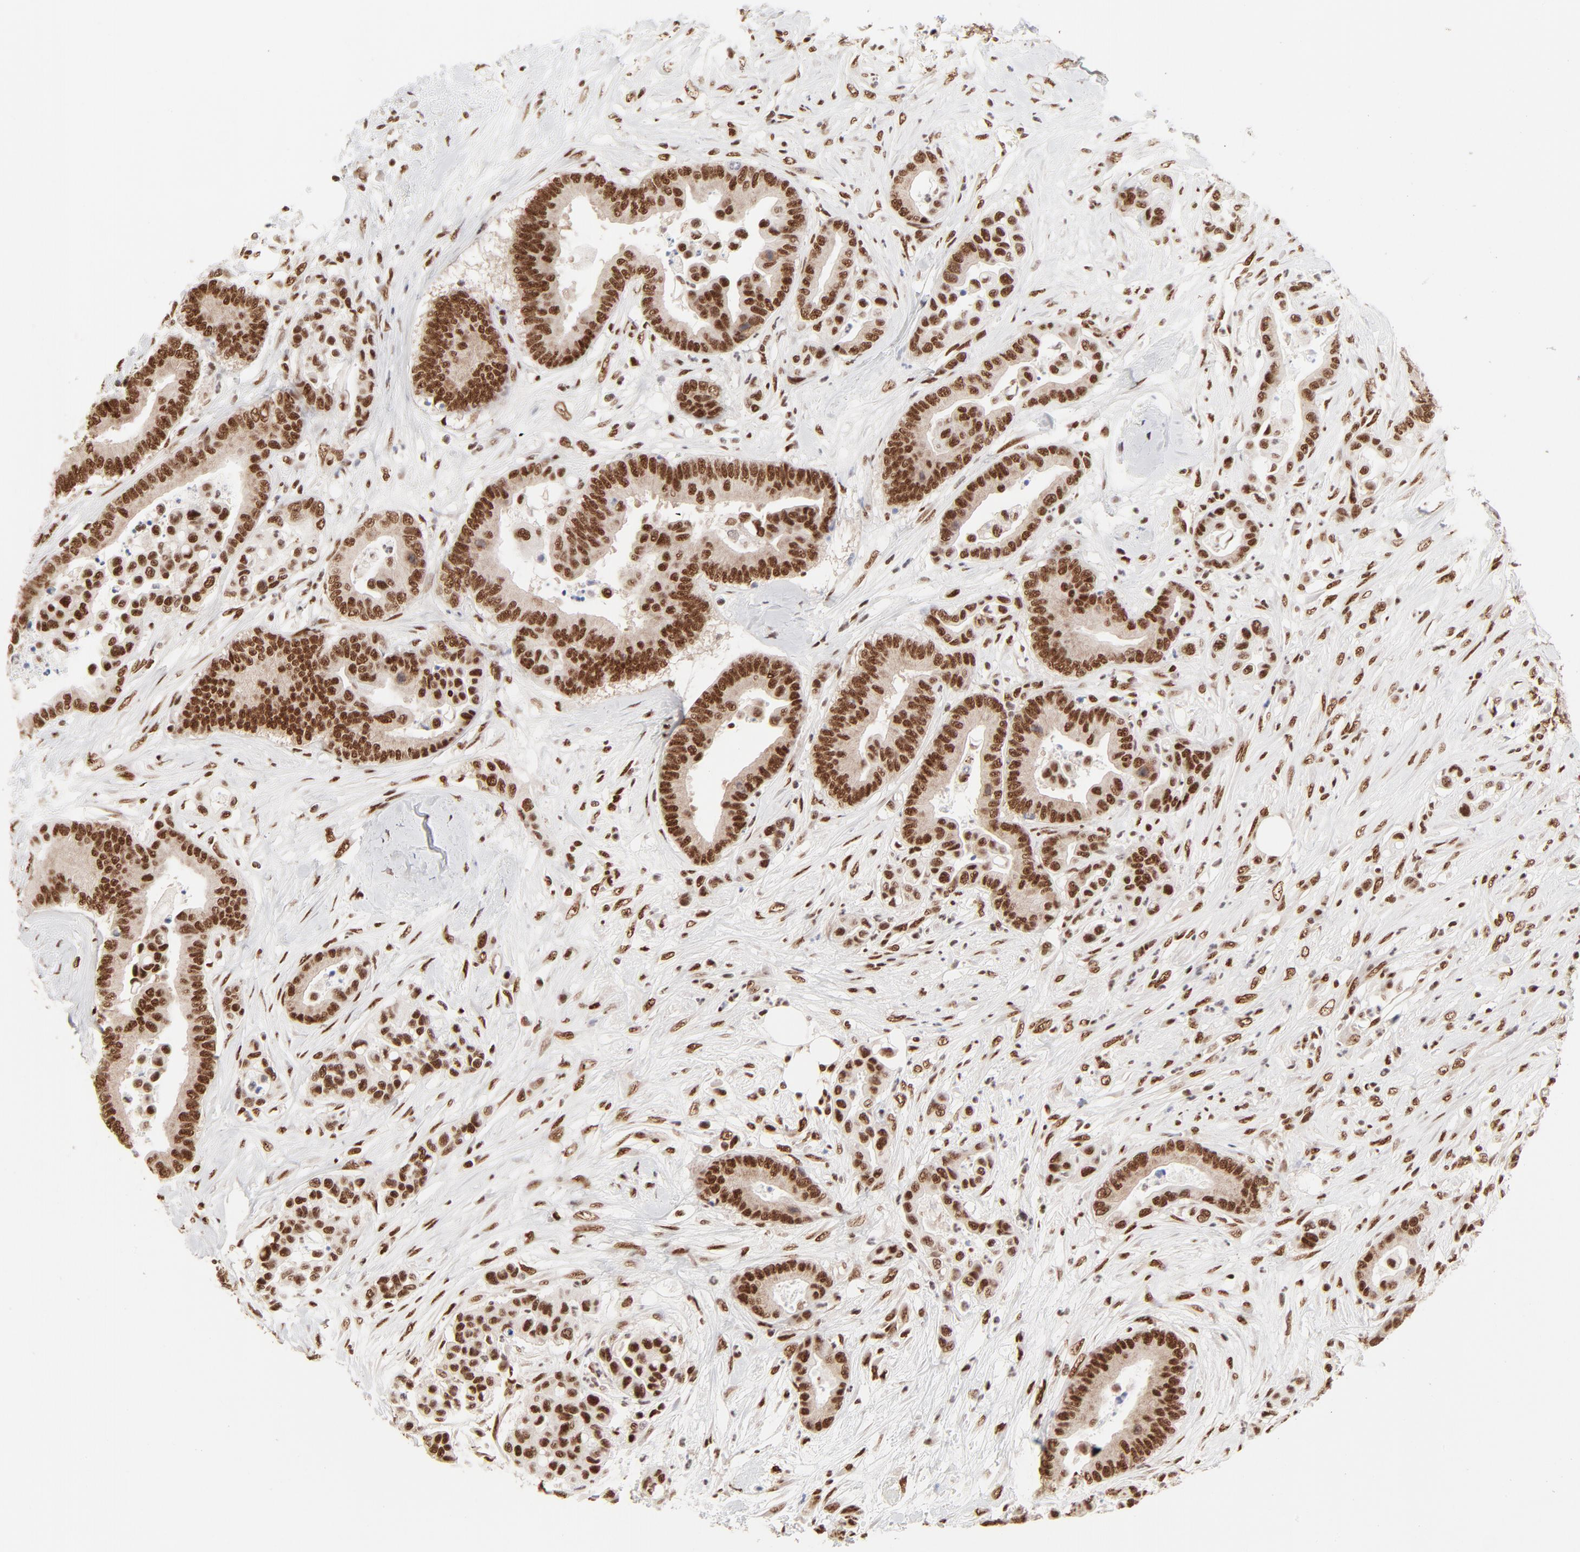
{"staining": {"intensity": "strong", "quantity": ">75%", "location": "nuclear"}, "tissue": "colorectal cancer", "cell_type": "Tumor cells", "image_type": "cancer", "snomed": [{"axis": "morphology", "description": "Adenocarcinoma, NOS"}, {"axis": "topography", "description": "Colon"}], "caption": "Protein staining reveals strong nuclear expression in about >75% of tumor cells in adenocarcinoma (colorectal). The staining is performed using DAB brown chromogen to label protein expression. The nuclei are counter-stained blue using hematoxylin.", "gene": "TARDBP", "patient": {"sex": "male", "age": 82}}